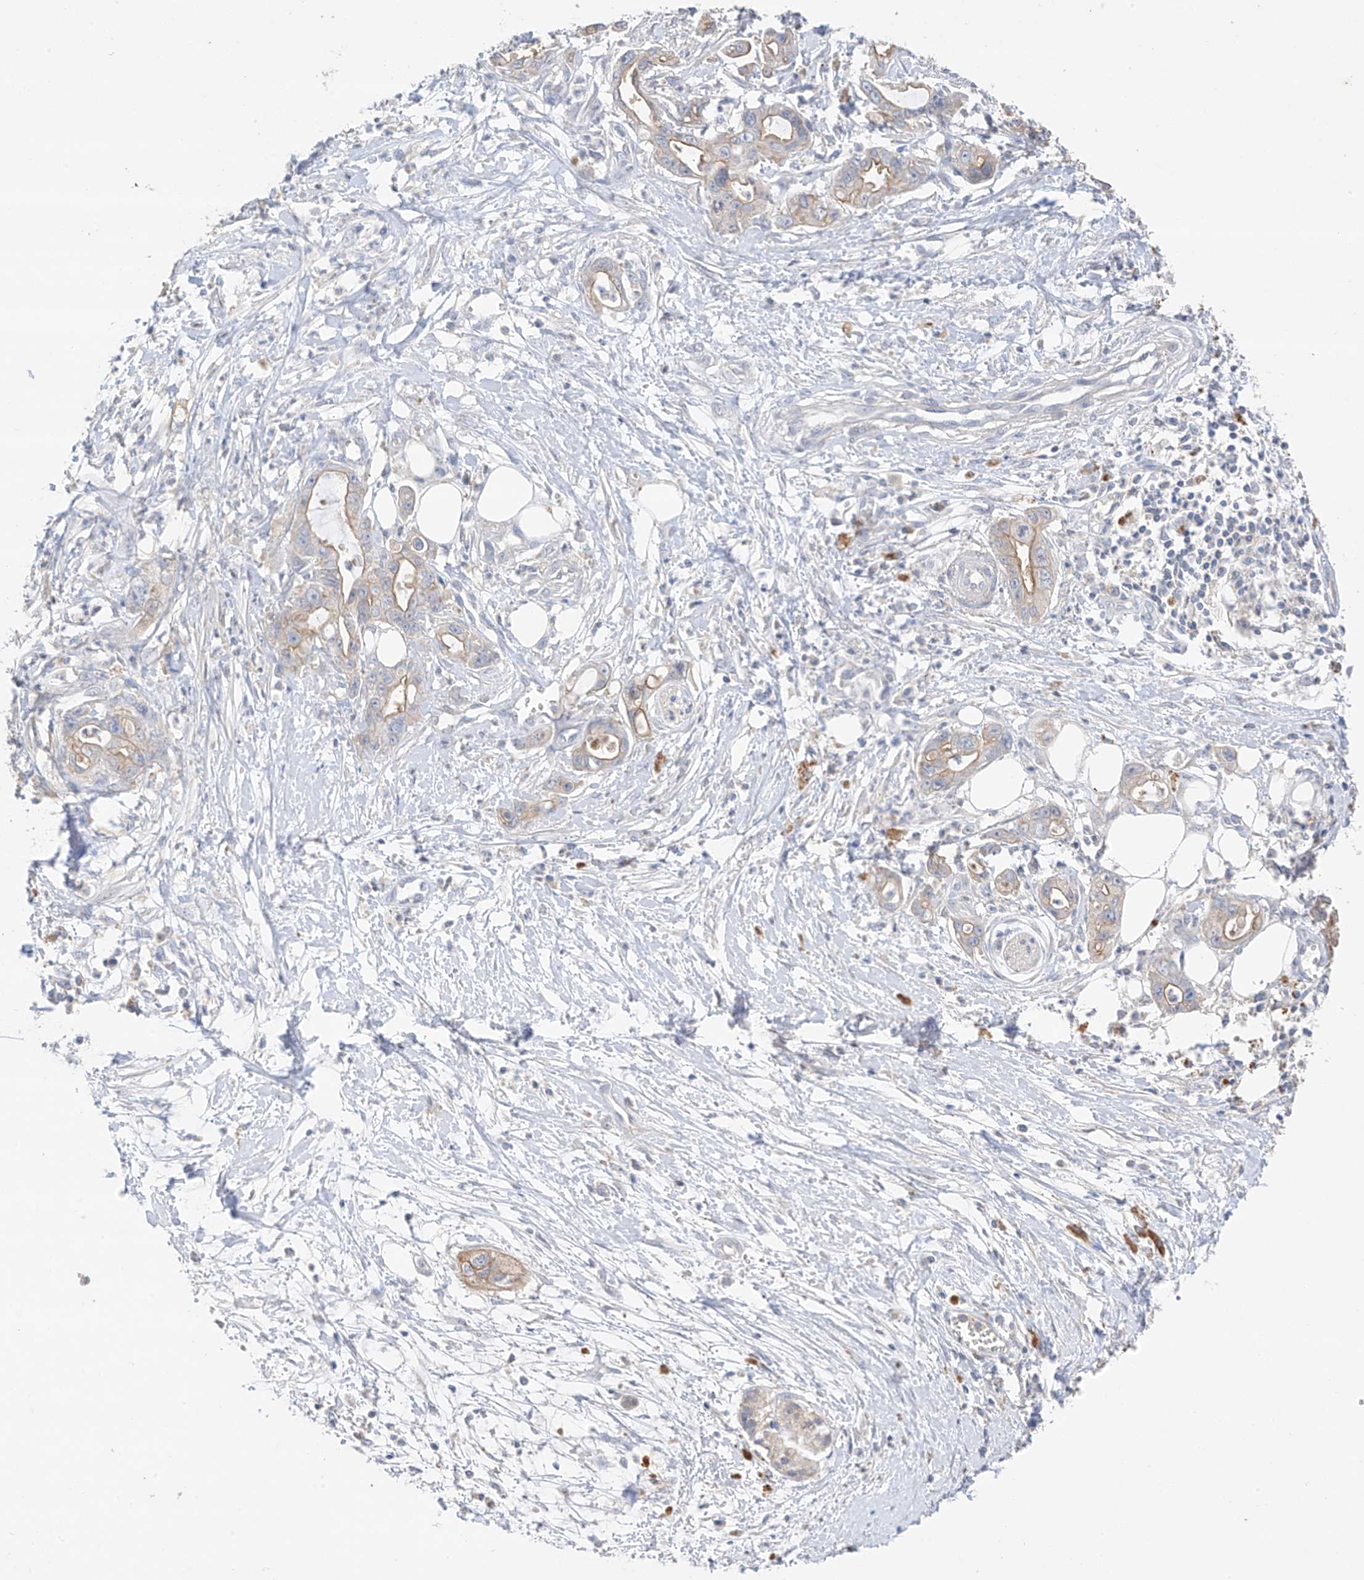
{"staining": {"intensity": "weak", "quantity": "25%-75%", "location": "cytoplasmic/membranous"}, "tissue": "pancreatic cancer", "cell_type": "Tumor cells", "image_type": "cancer", "snomed": [{"axis": "morphology", "description": "Adenocarcinoma, NOS"}, {"axis": "topography", "description": "Pancreas"}], "caption": "Pancreatic adenocarcinoma stained for a protein (brown) displays weak cytoplasmic/membranous positive expression in about 25%-75% of tumor cells.", "gene": "CAPN13", "patient": {"sex": "male", "age": 68}}